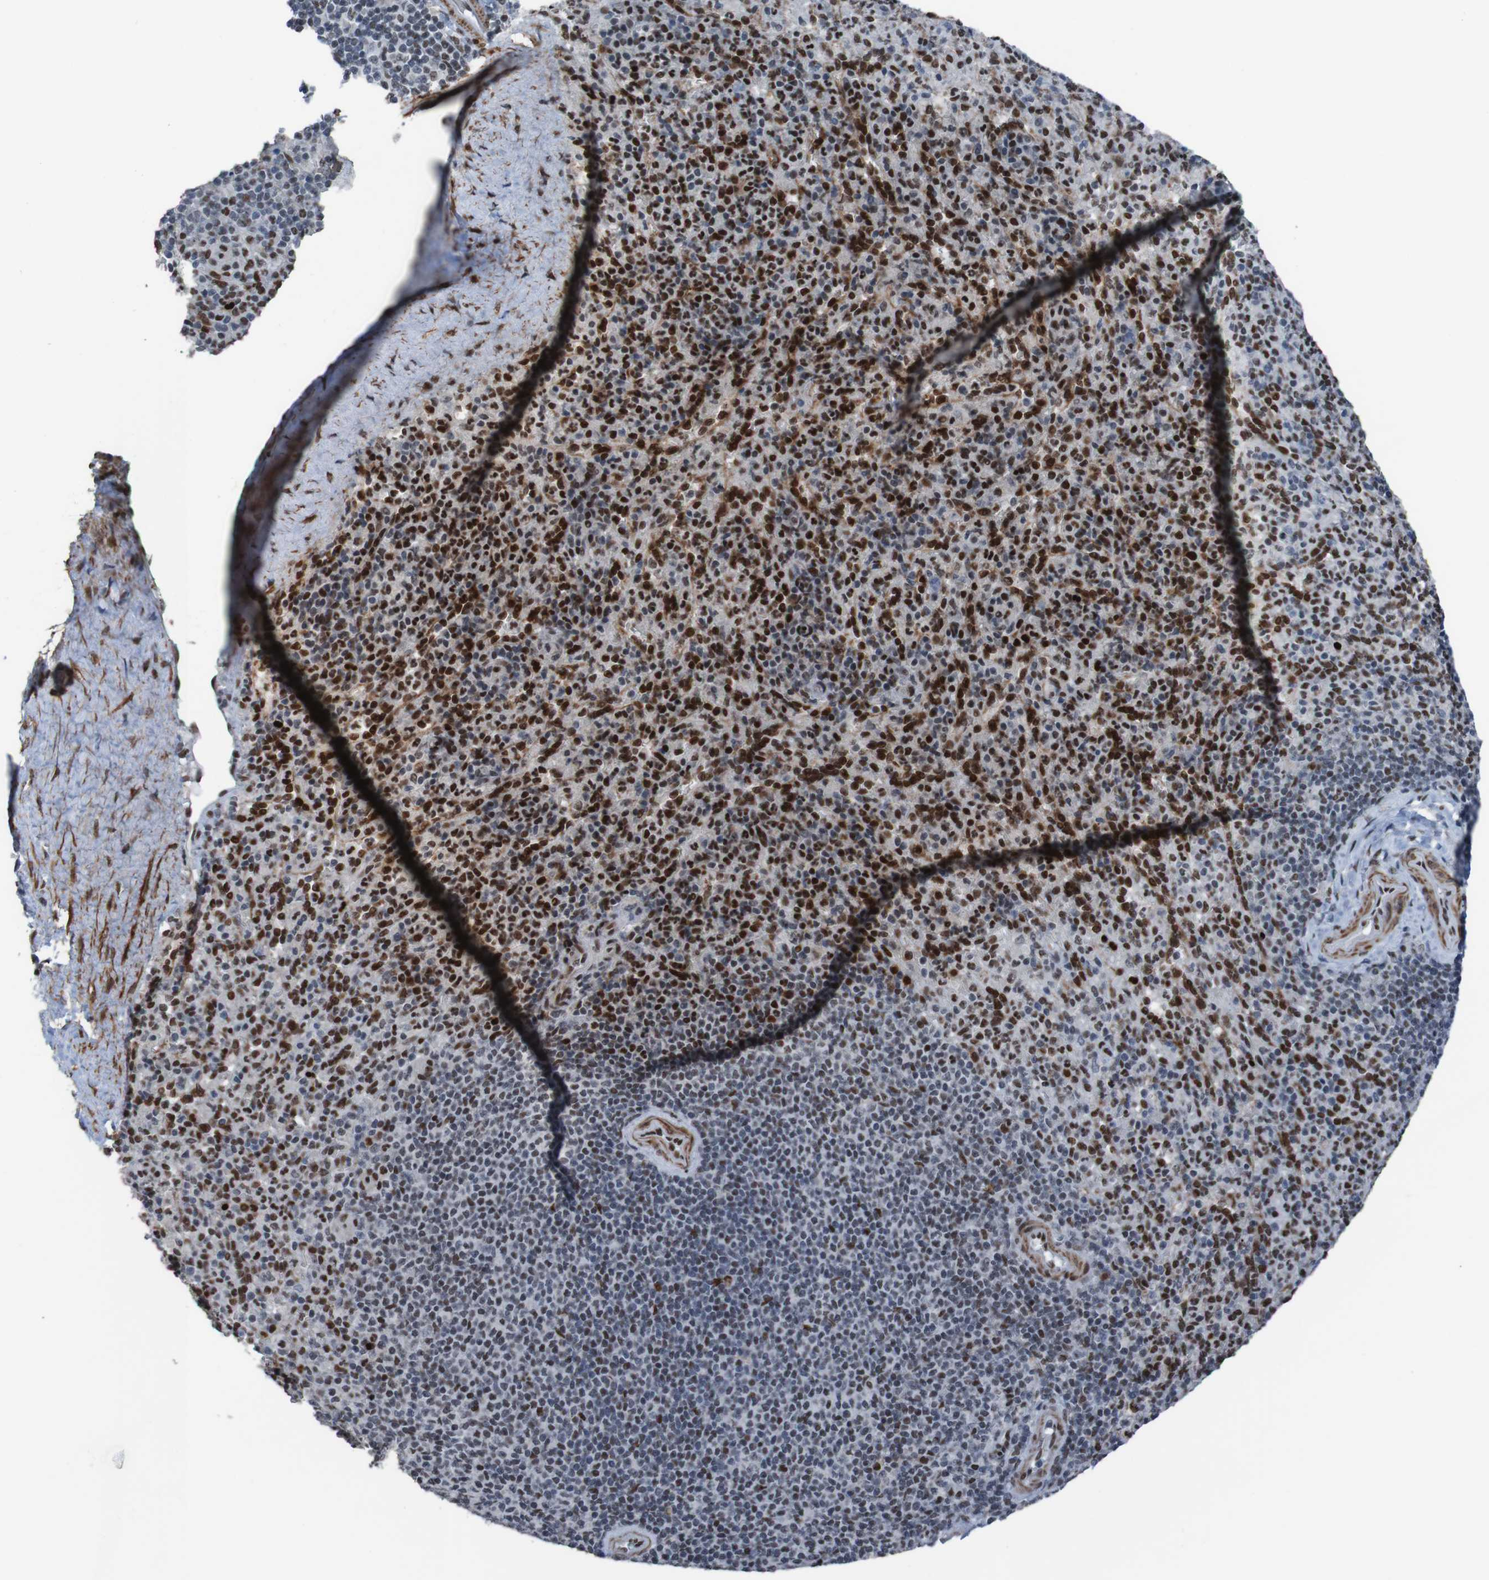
{"staining": {"intensity": "strong", "quantity": ">75%", "location": "nuclear"}, "tissue": "spleen", "cell_type": "Cells in red pulp", "image_type": "normal", "snomed": [{"axis": "morphology", "description": "Normal tissue, NOS"}, {"axis": "topography", "description": "Spleen"}], "caption": "Immunohistochemistry micrograph of benign human spleen stained for a protein (brown), which reveals high levels of strong nuclear staining in approximately >75% of cells in red pulp.", "gene": "PHF2", "patient": {"sex": "male", "age": 36}}